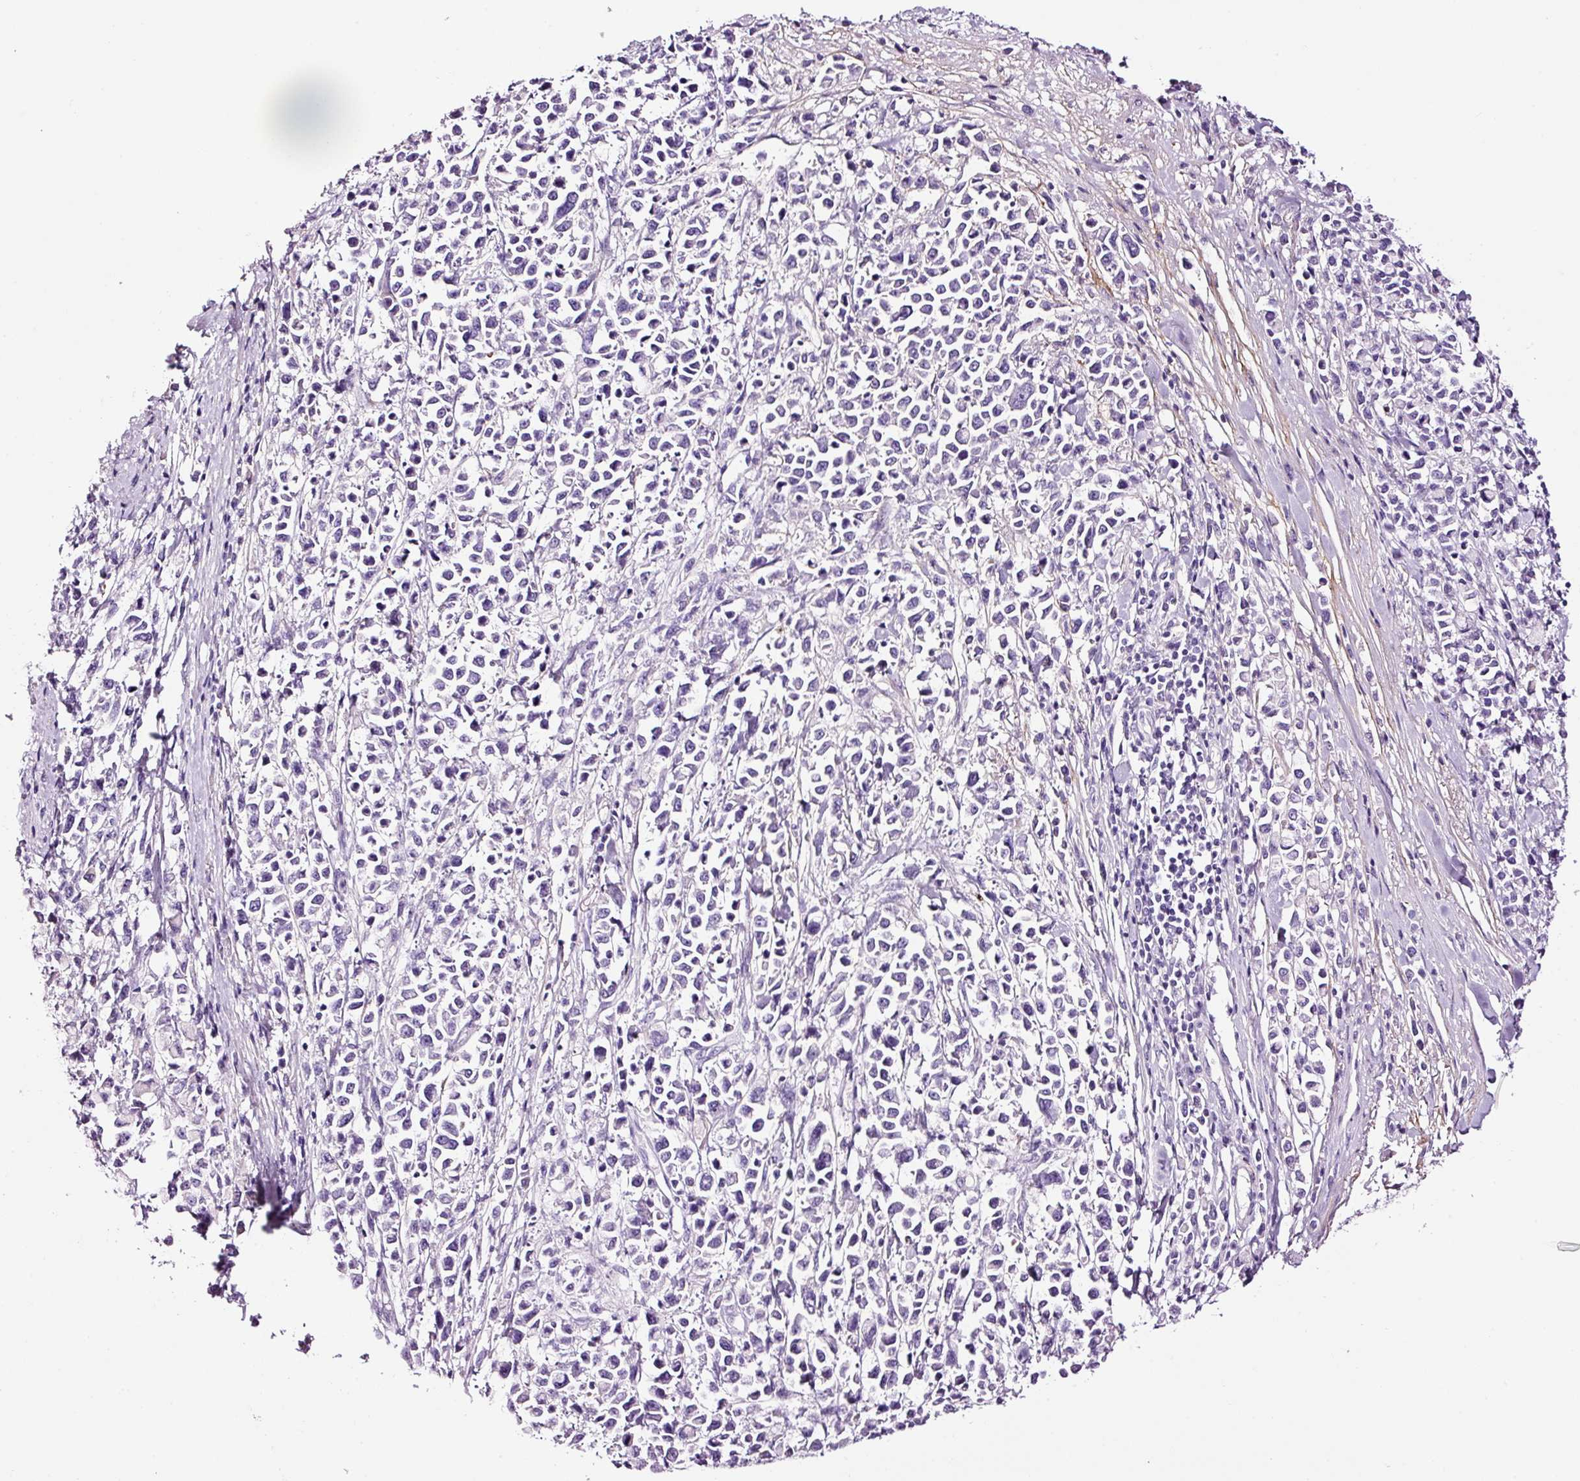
{"staining": {"intensity": "negative", "quantity": "none", "location": "none"}, "tissue": "stomach cancer", "cell_type": "Tumor cells", "image_type": "cancer", "snomed": [{"axis": "morphology", "description": "Adenocarcinoma, NOS"}, {"axis": "topography", "description": "Stomach"}], "caption": "IHC micrograph of human stomach cancer (adenocarcinoma) stained for a protein (brown), which reveals no positivity in tumor cells.", "gene": "PAM", "patient": {"sex": "female", "age": 81}}